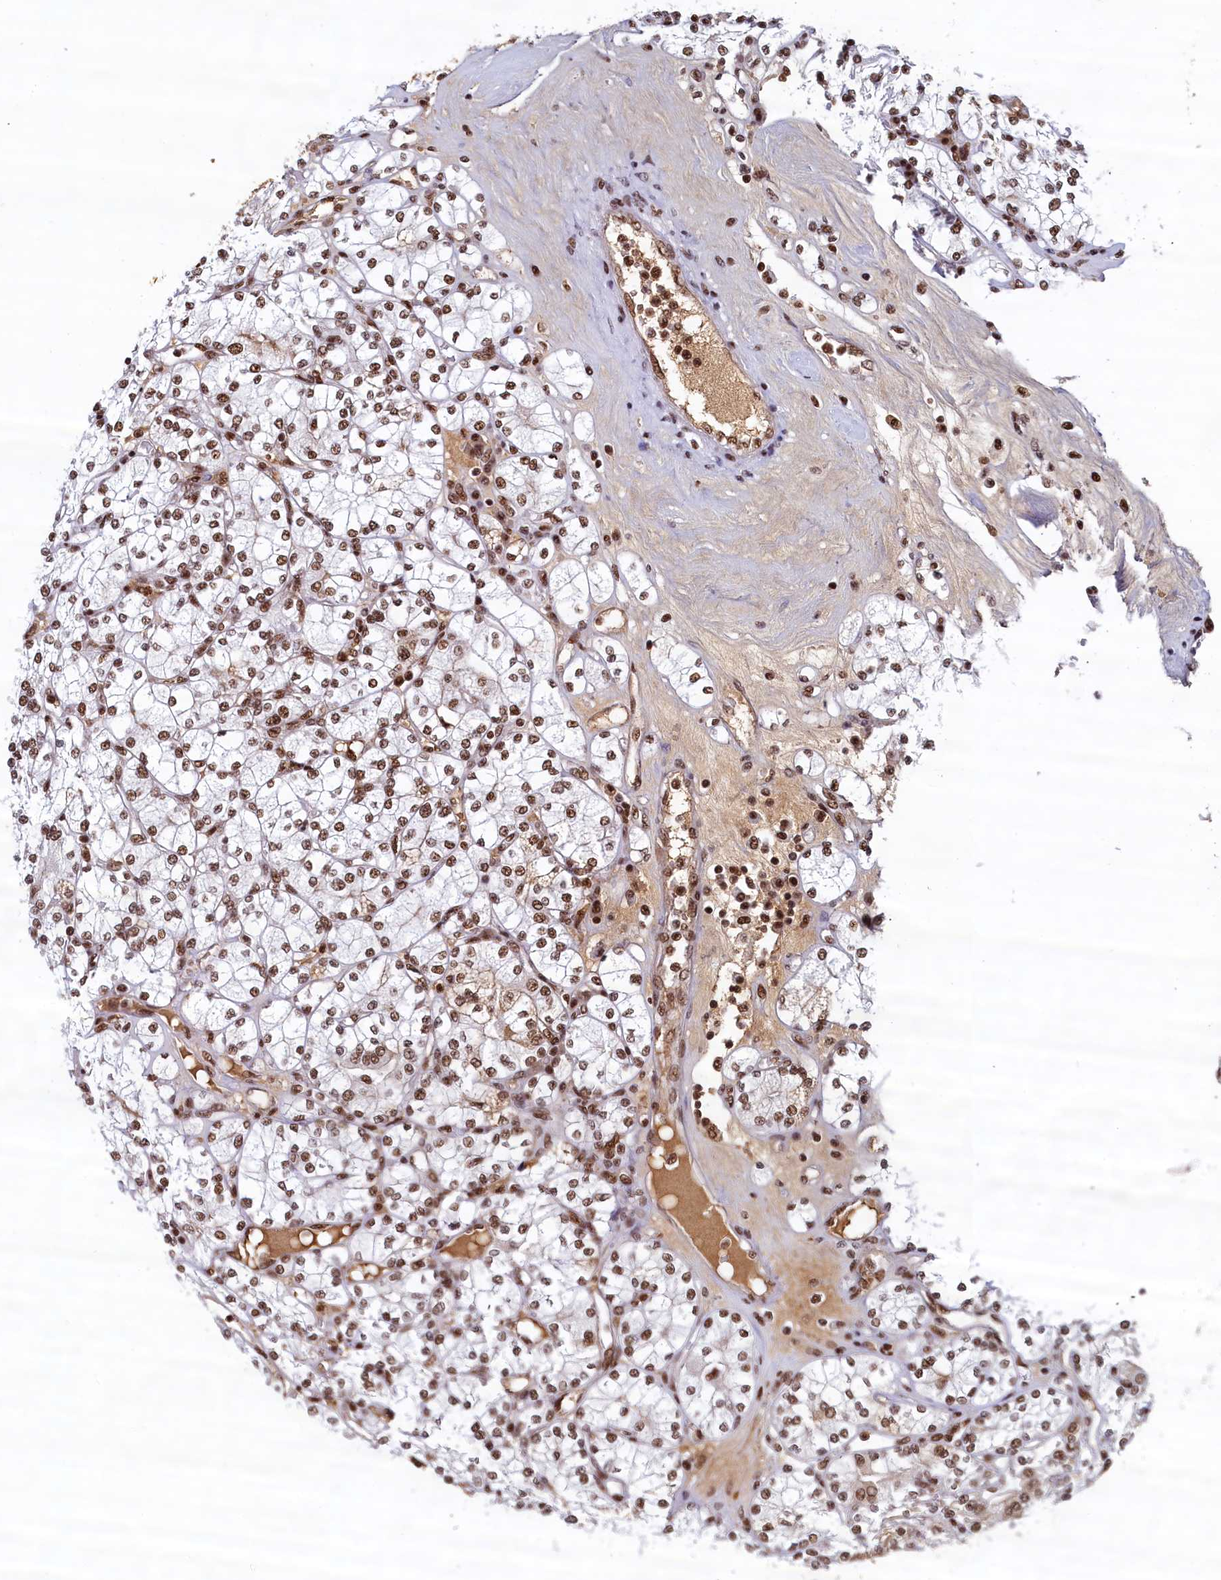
{"staining": {"intensity": "moderate", "quantity": ">75%", "location": "nuclear"}, "tissue": "renal cancer", "cell_type": "Tumor cells", "image_type": "cancer", "snomed": [{"axis": "morphology", "description": "Adenocarcinoma, NOS"}, {"axis": "topography", "description": "Kidney"}], "caption": "Human renal cancer (adenocarcinoma) stained with a brown dye reveals moderate nuclear positive expression in about >75% of tumor cells.", "gene": "ZC3H18", "patient": {"sex": "male", "age": 77}}